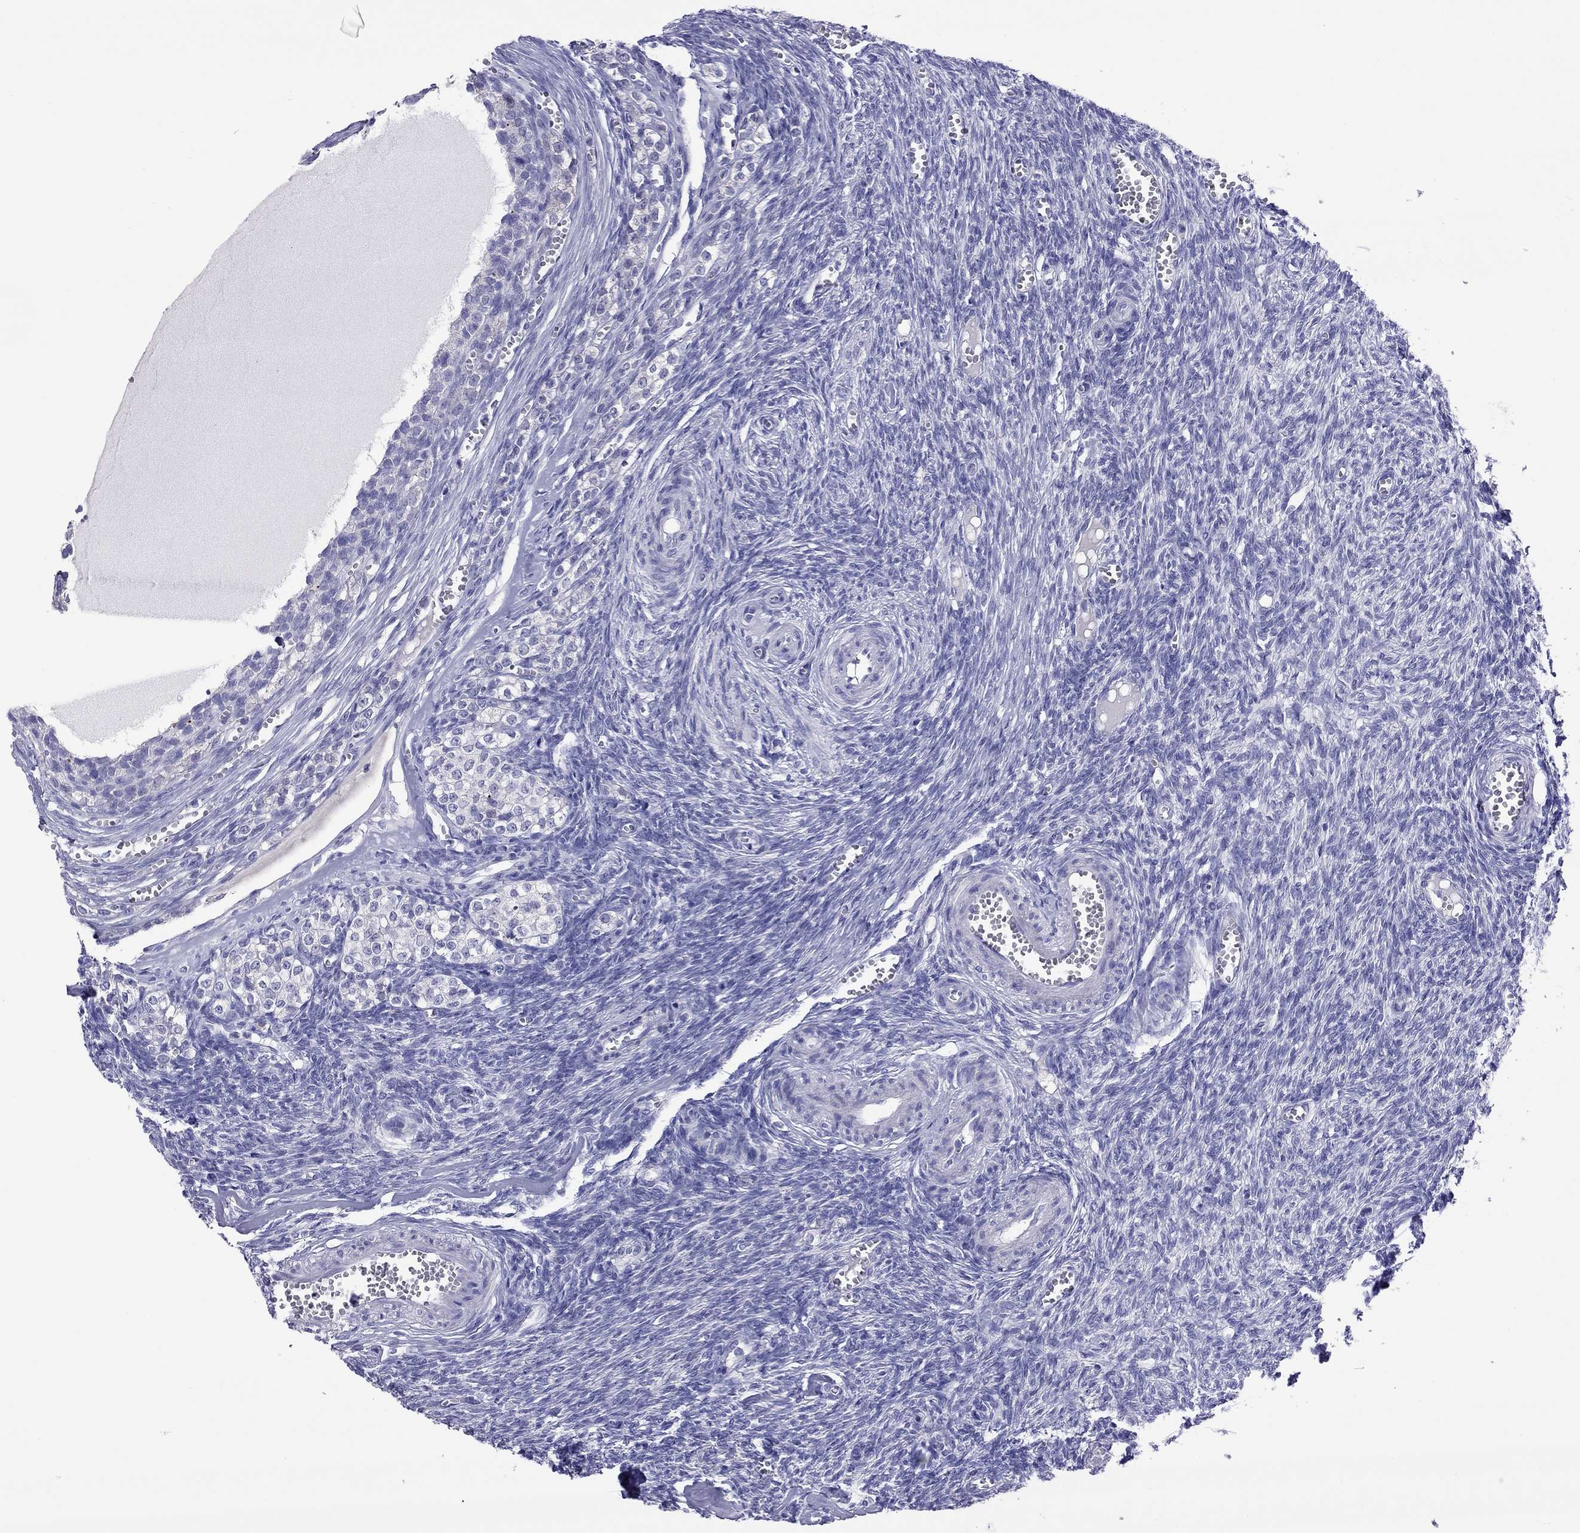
{"staining": {"intensity": "negative", "quantity": "none", "location": "none"}, "tissue": "ovary", "cell_type": "Follicle cells", "image_type": "normal", "snomed": [{"axis": "morphology", "description": "Normal tissue, NOS"}, {"axis": "topography", "description": "Ovary"}], "caption": "Follicle cells are negative for protein expression in benign human ovary. (Brightfield microscopy of DAB (3,3'-diaminobenzidine) immunohistochemistry (IHC) at high magnification).", "gene": "COL9A1", "patient": {"sex": "female", "age": 43}}